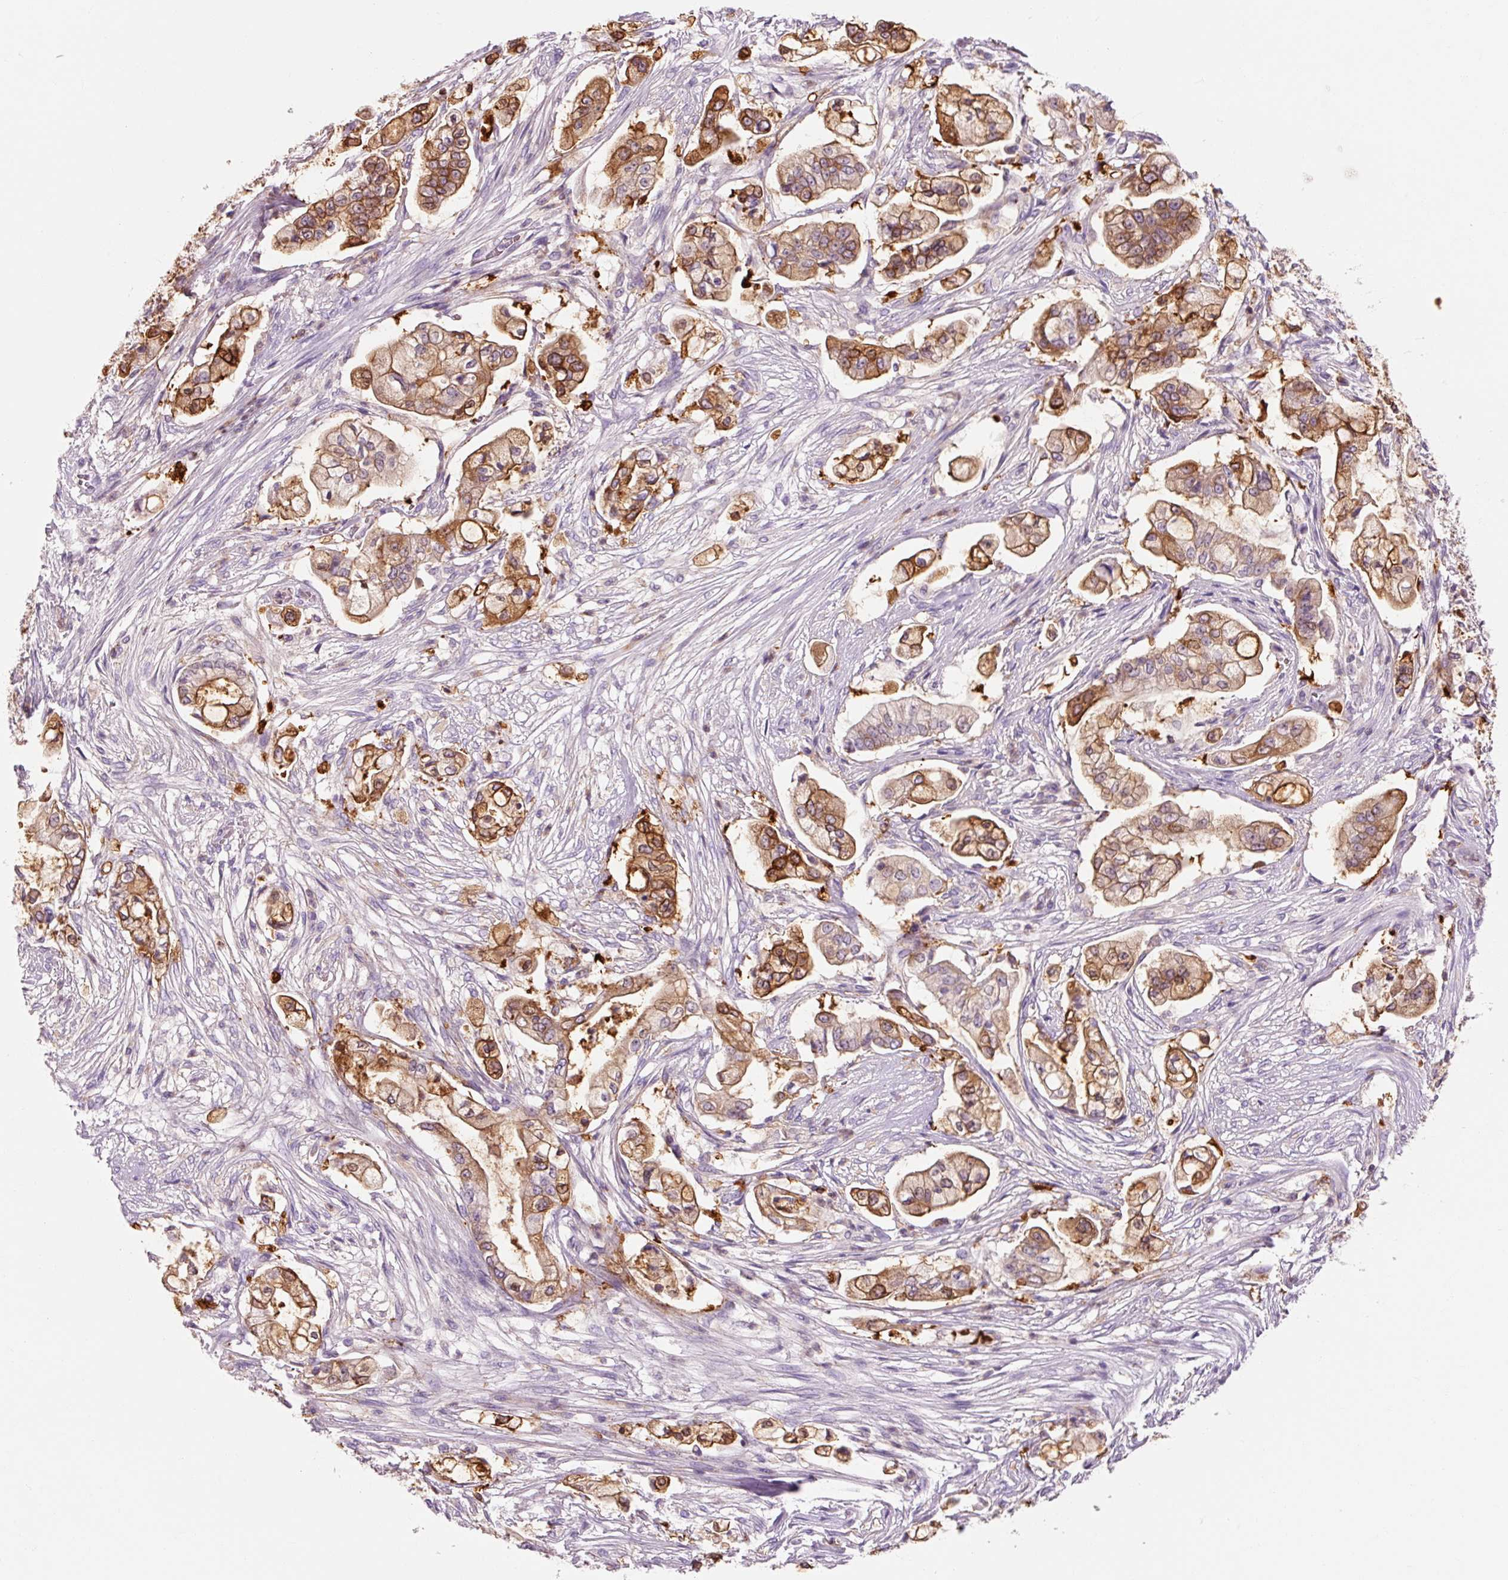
{"staining": {"intensity": "moderate", "quantity": ">75%", "location": "cytoplasmic/membranous"}, "tissue": "pancreatic cancer", "cell_type": "Tumor cells", "image_type": "cancer", "snomed": [{"axis": "morphology", "description": "Adenocarcinoma, NOS"}, {"axis": "topography", "description": "Pancreas"}], "caption": "Immunohistochemical staining of human pancreatic cancer (adenocarcinoma) exhibits moderate cytoplasmic/membranous protein positivity in approximately >75% of tumor cells.", "gene": "OR8K1", "patient": {"sex": "female", "age": 69}}